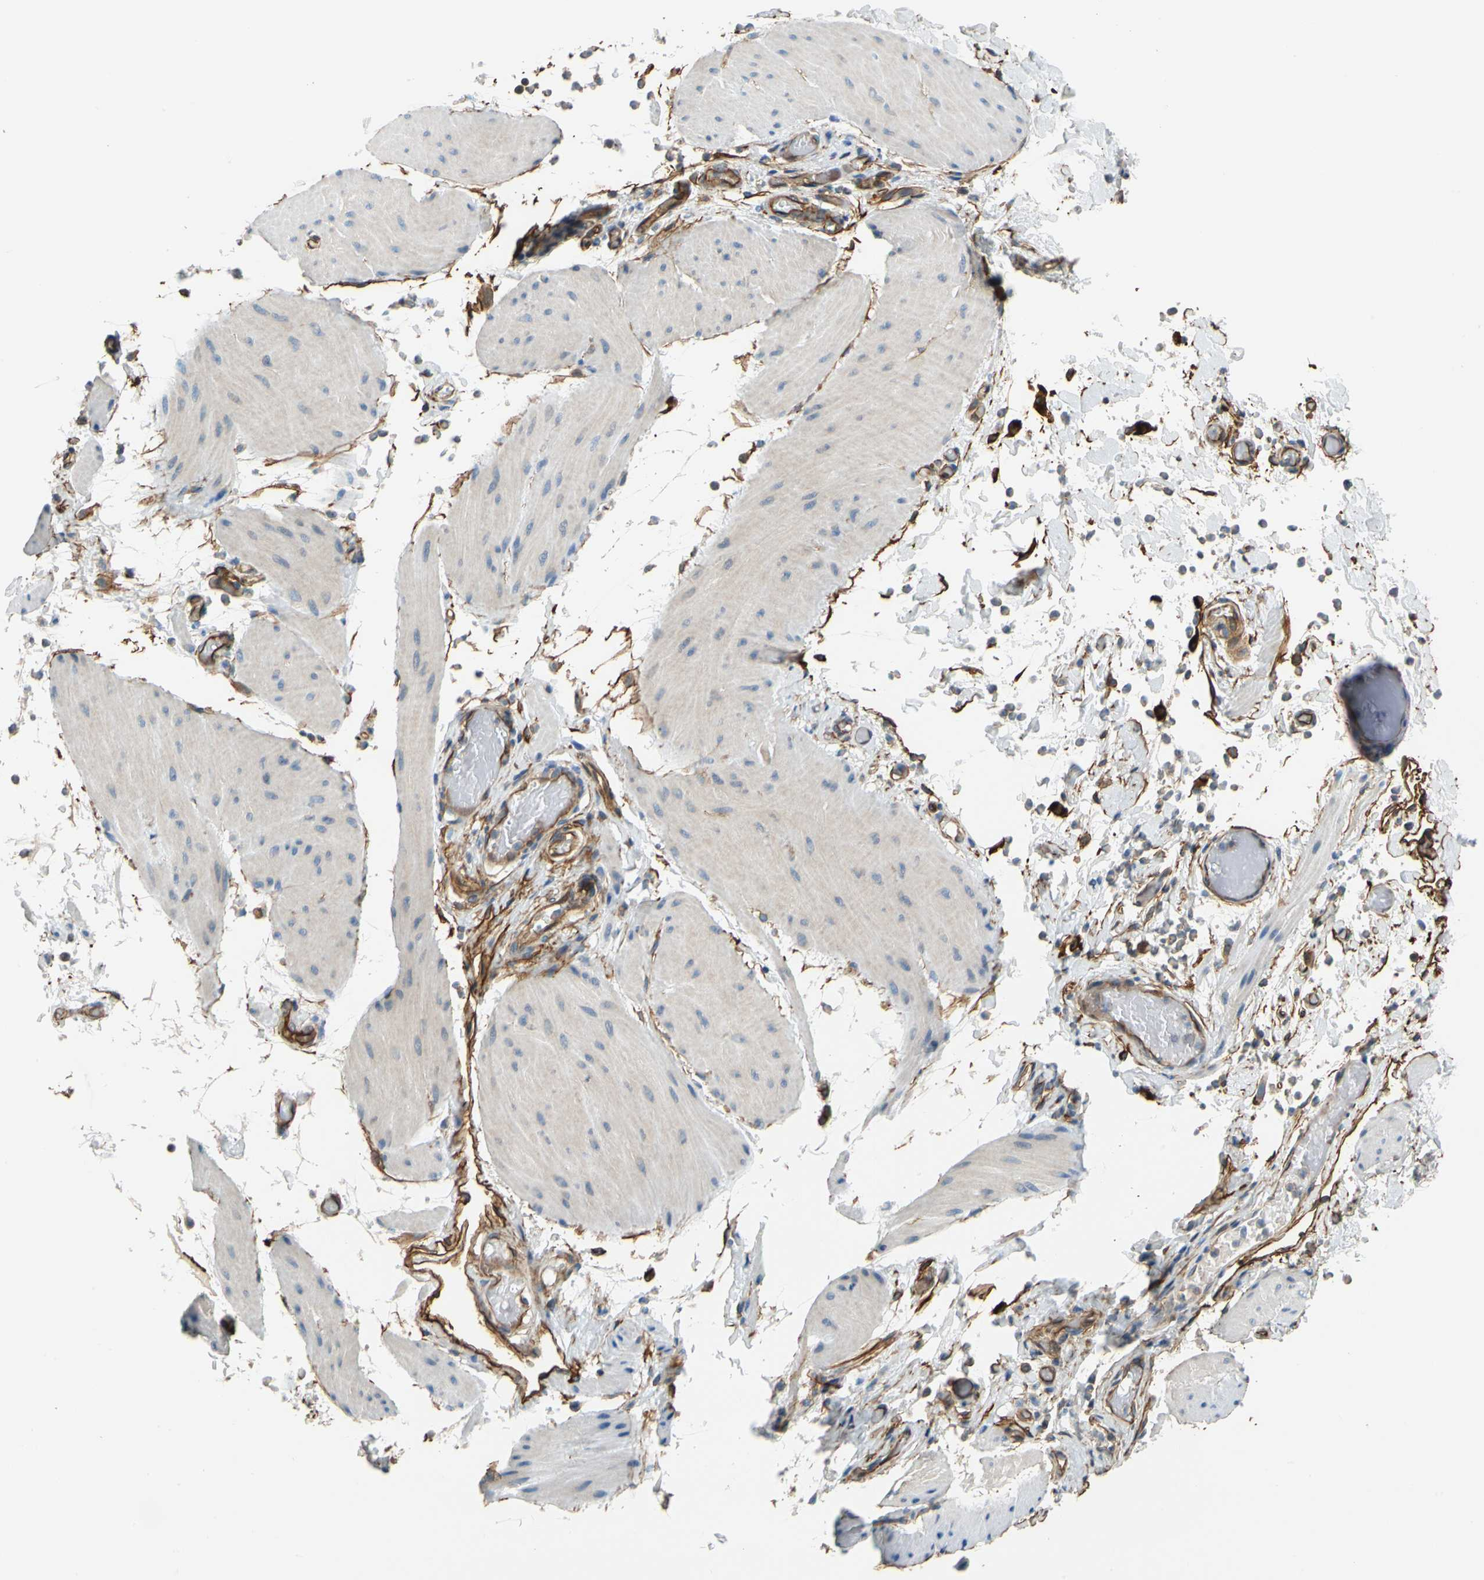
{"staining": {"intensity": "weak", "quantity": "<25%", "location": "cytoplasmic/membranous"}, "tissue": "smooth muscle", "cell_type": "Smooth muscle cells", "image_type": "normal", "snomed": [{"axis": "morphology", "description": "Normal tissue, NOS"}, {"axis": "topography", "description": "Smooth muscle"}, {"axis": "topography", "description": "Colon"}], "caption": "Smooth muscle cells are negative for protein expression in benign human smooth muscle. Brightfield microscopy of IHC stained with DAB (3,3'-diaminobenzidine) (brown) and hematoxylin (blue), captured at high magnification.", "gene": "SPTAN1", "patient": {"sex": "male", "age": 67}}